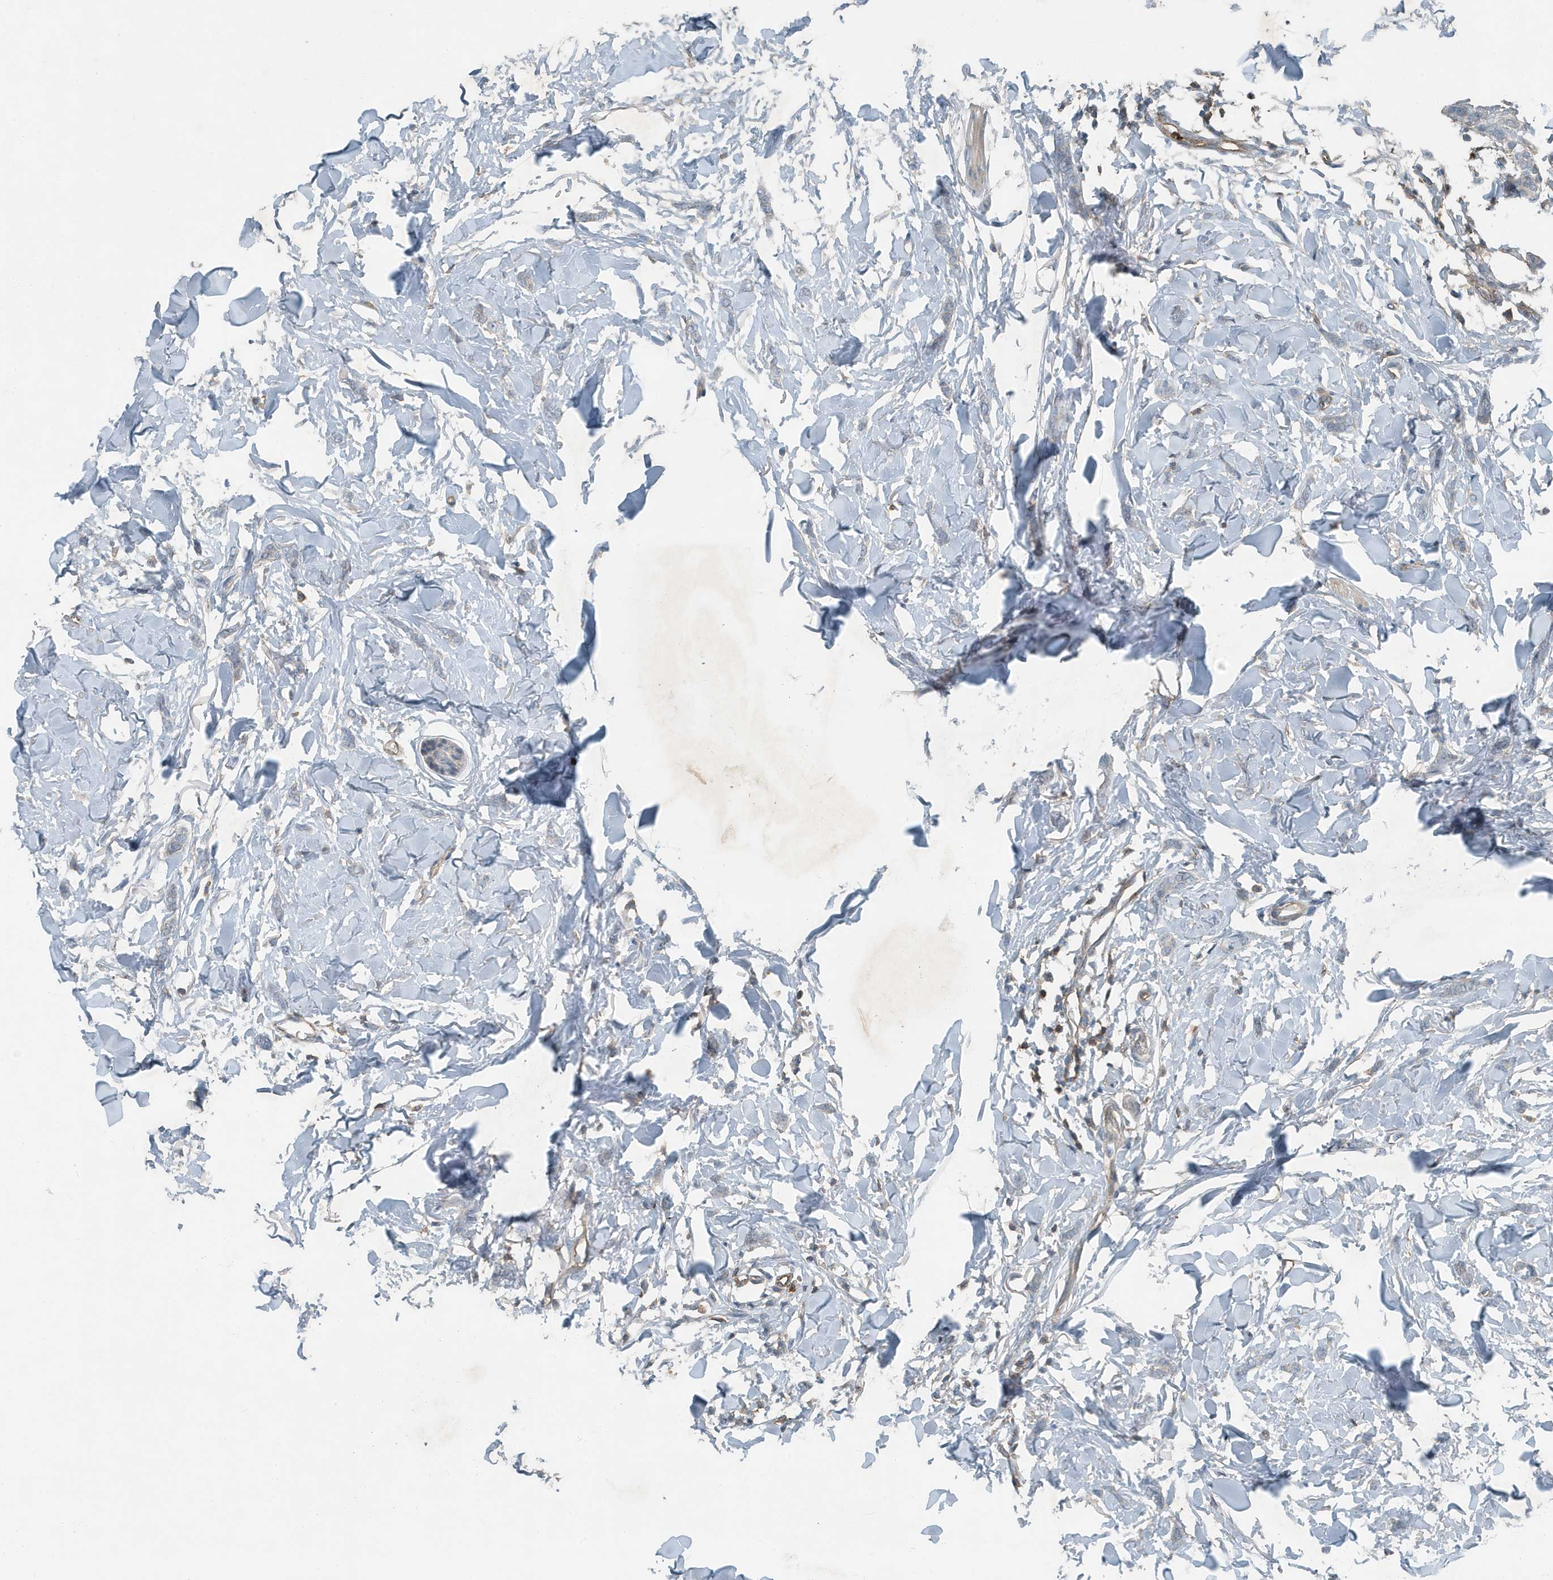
{"staining": {"intensity": "negative", "quantity": "none", "location": "none"}, "tissue": "breast cancer", "cell_type": "Tumor cells", "image_type": "cancer", "snomed": [{"axis": "morphology", "description": "Lobular carcinoma"}, {"axis": "topography", "description": "Skin"}, {"axis": "topography", "description": "Breast"}], "caption": "IHC of human breast cancer displays no staining in tumor cells.", "gene": "DAPP1", "patient": {"sex": "female", "age": 46}}